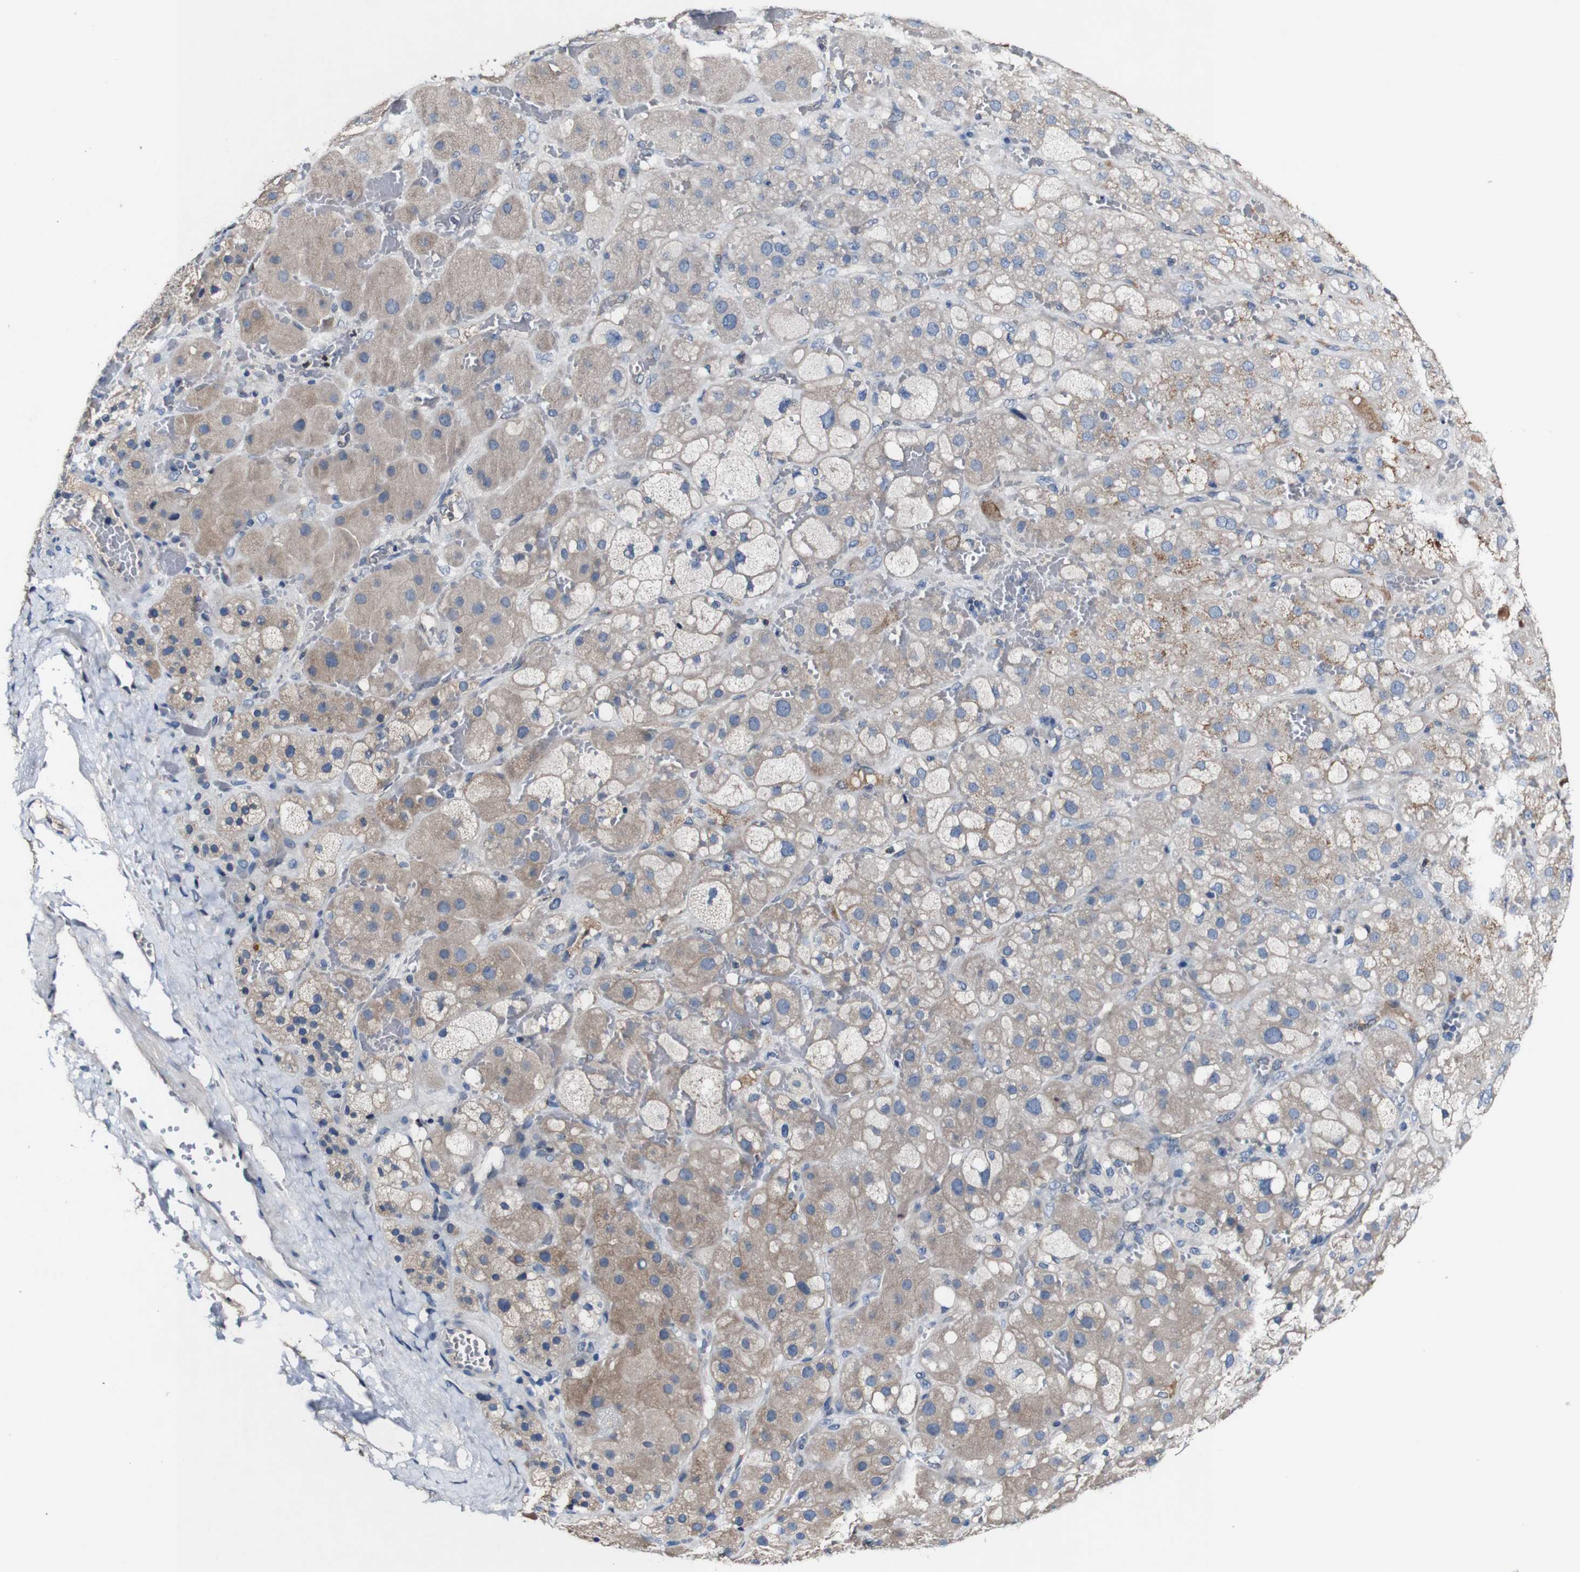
{"staining": {"intensity": "weak", "quantity": "<25%", "location": "cytoplasmic/membranous"}, "tissue": "adrenal gland", "cell_type": "Glandular cells", "image_type": "normal", "snomed": [{"axis": "morphology", "description": "Normal tissue, NOS"}, {"axis": "topography", "description": "Adrenal gland"}], "caption": "A micrograph of adrenal gland stained for a protein exhibits no brown staining in glandular cells. The staining was performed using DAB (3,3'-diaminobenzidine) to visualize the protein expression in brown, while the nuclei were stained in blue with hematoxylin (Magnification: 20x).", "gene": "GRAMD1A", "patient": {"sex": "female", "age": 47}}